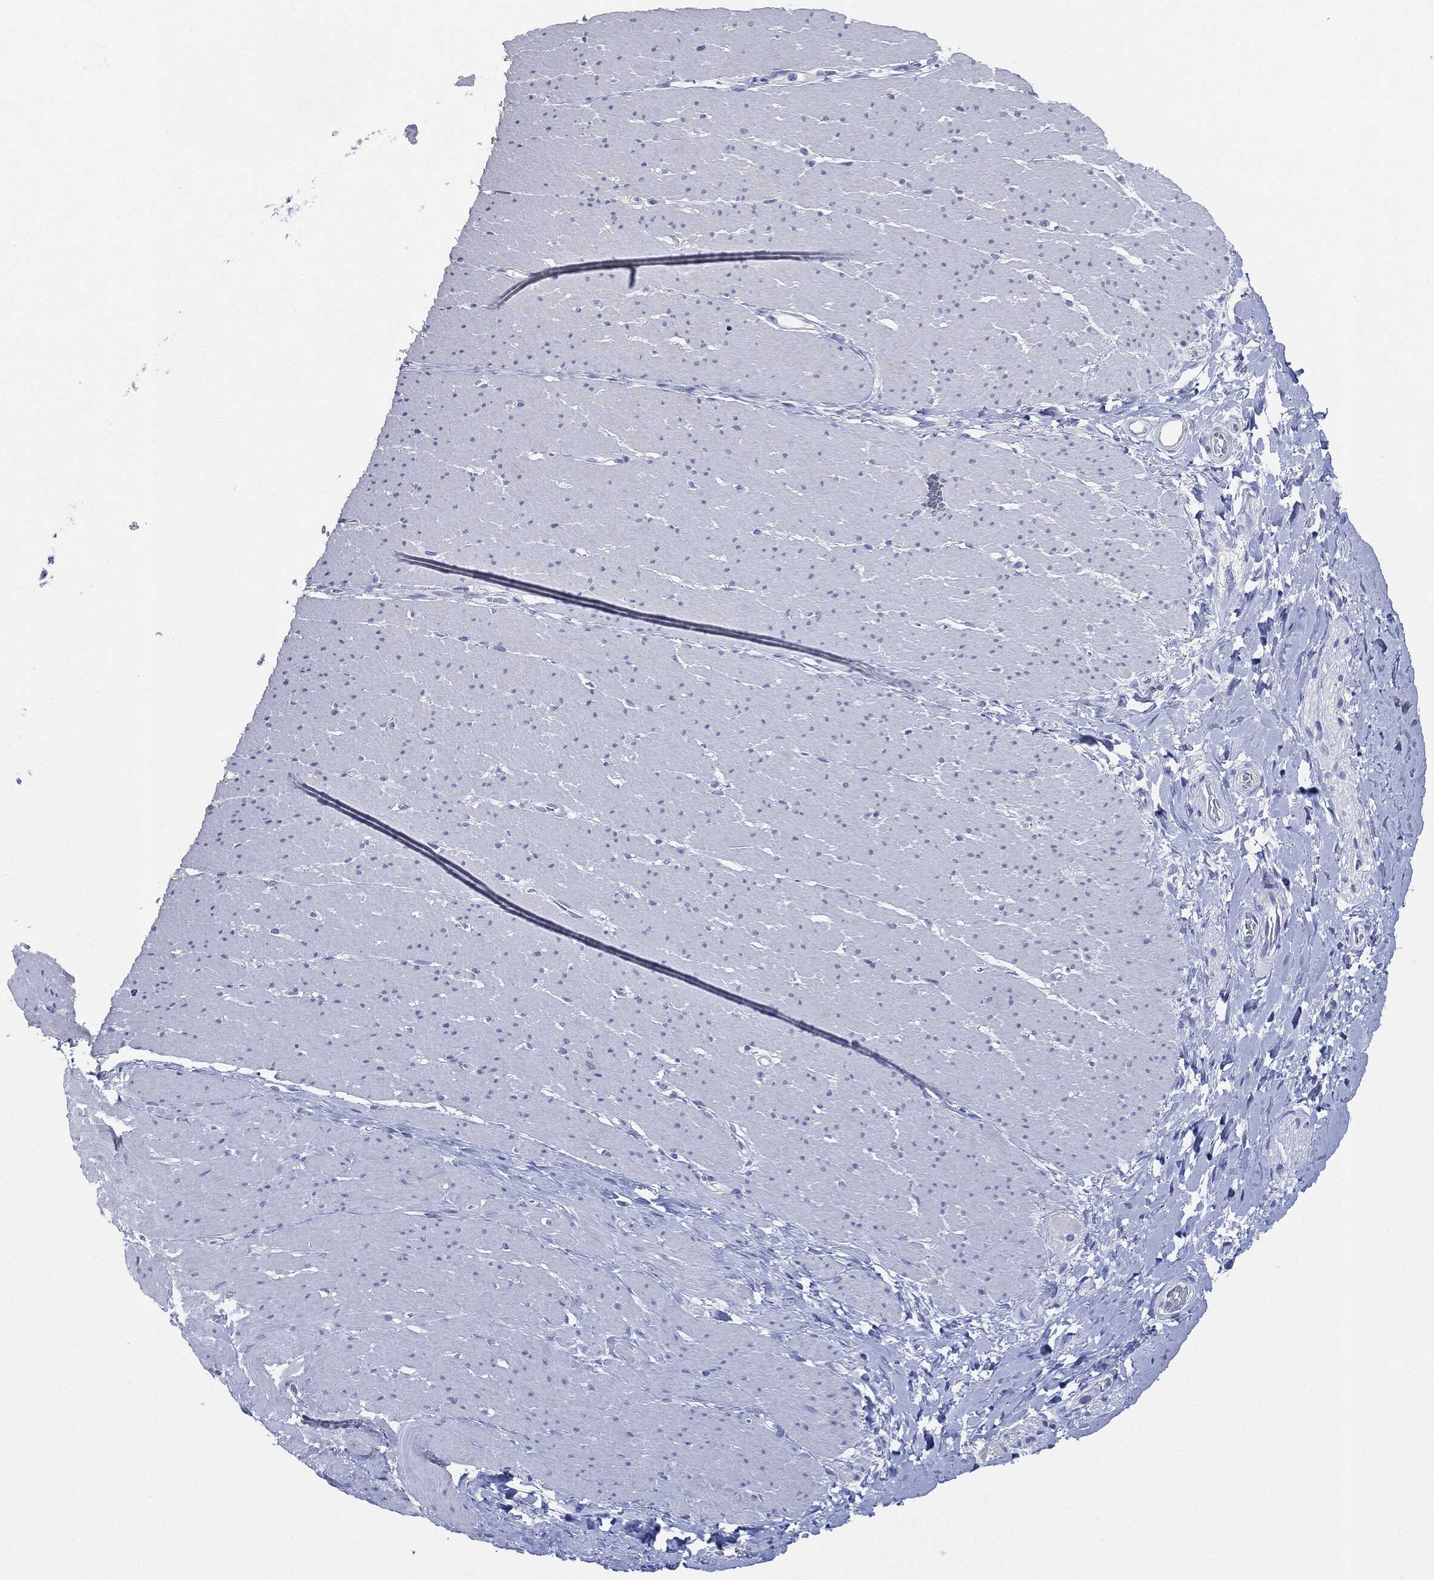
{"staining": {"intensity": "negative", "quantity": "none", "location": "none"}, "tissue": "smooth muscle", "cell_type": "Smooth muscle cells", "image_type": "normal", "snomed": [{"axis": "morphology", "description": "Normal tissue, NOS"}, {"axis": "topography", "description": "Smooth muscle"}, {"axis": "topography", "description": "Rectum"}], "caption": "Human smooth muscle stained for a protein using immunohistochemistry reveals no expression in smooth muscle cells.", "gene": "AFP", "patient": {"sex": "male", "age": 53}}